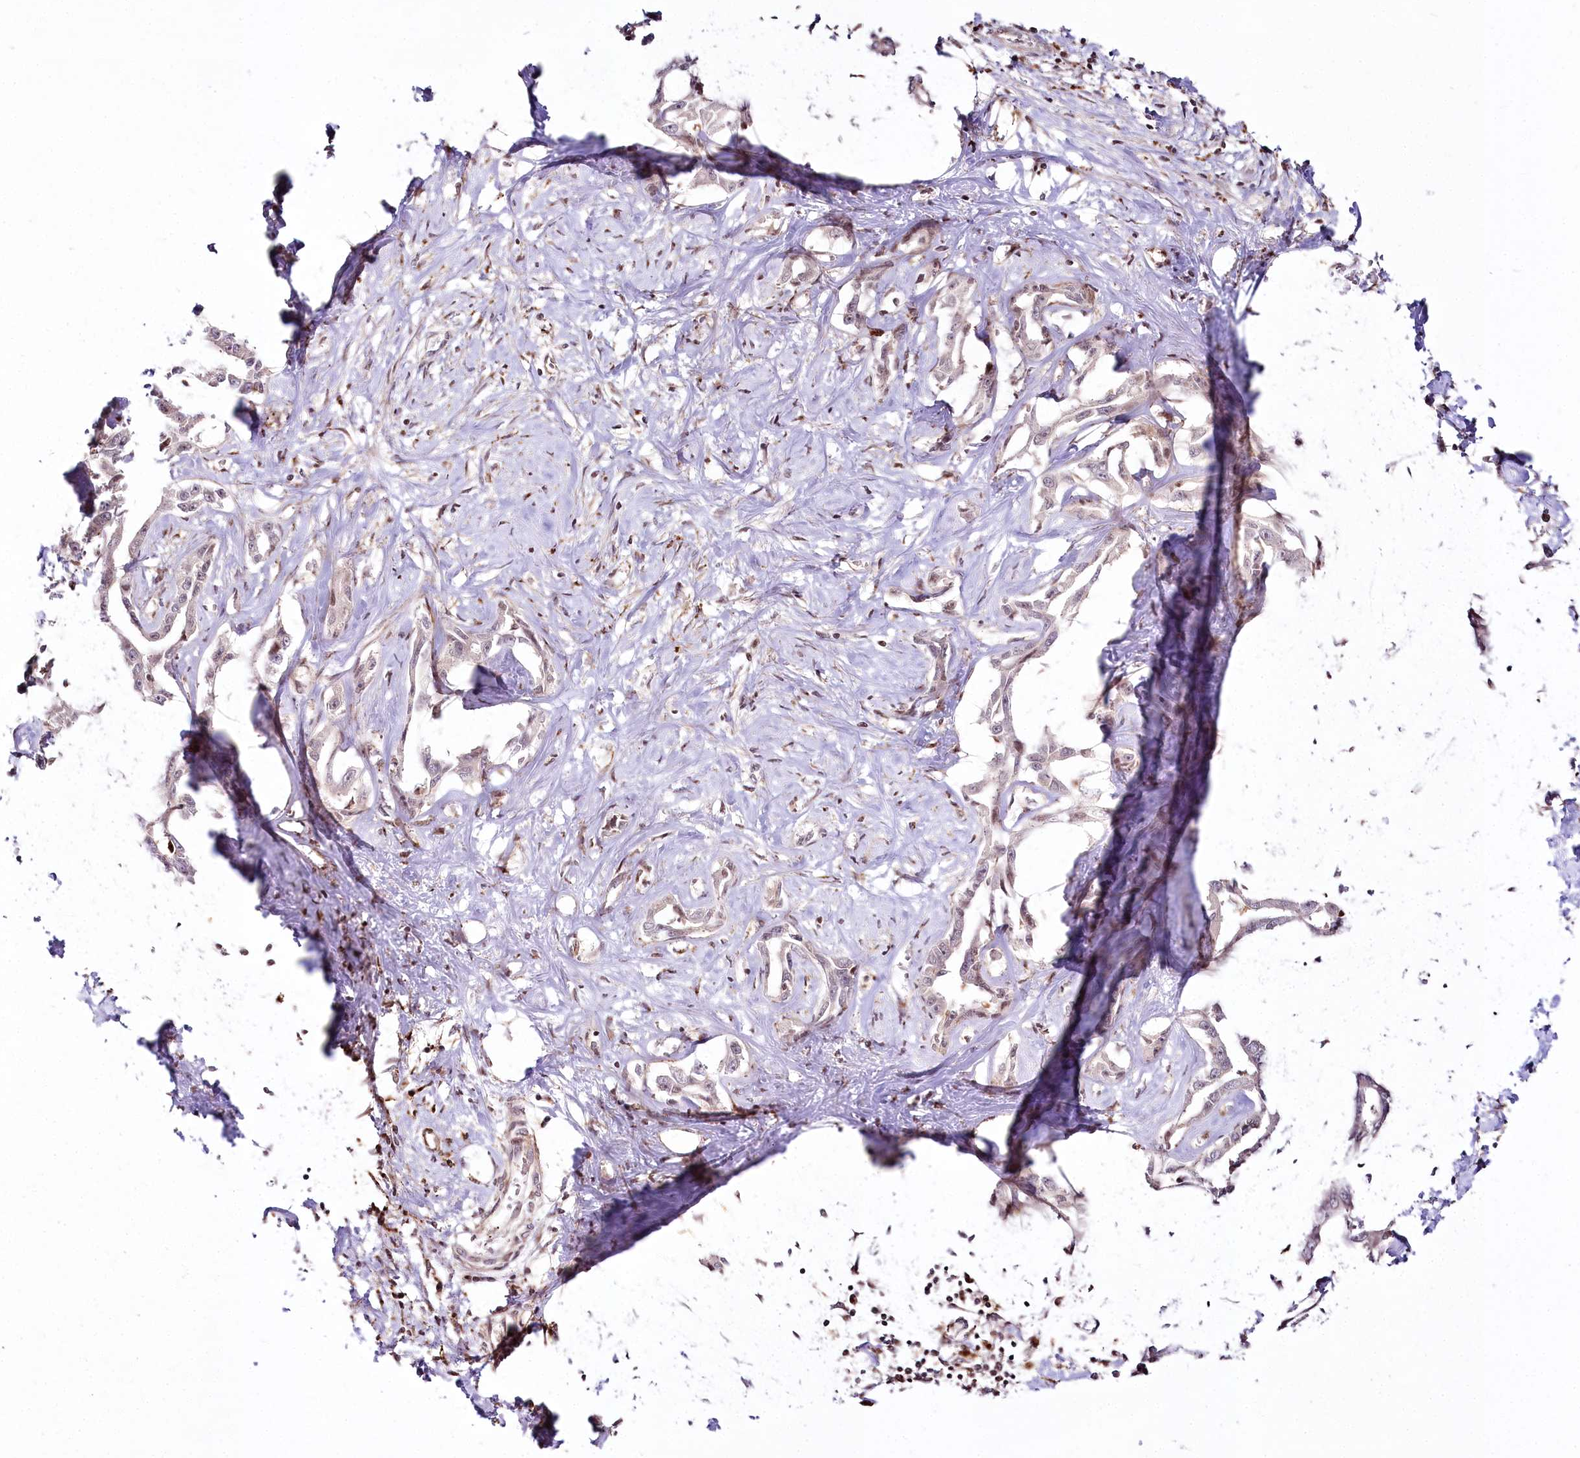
{"staining": {"intensity": "weak", "quantity": "<25%", "location": "nuclear"}, "tissue": "liver cancer", "cell_type": "Tumor cells", "image_type": "cancer", "snomed": [{"axis": "morphology", "description": "Cholangiocarcinoma"}, {"axis": "topography", "description": "Liver"}], "caption": "IHC image of neoplastic tissue: liver cancer (cholangiocarcinoma) stained with DAB displays no significant protein staining in tumor cells.", "gene": "HOXC8", "patient": {"sex": "male", "age": 59}}